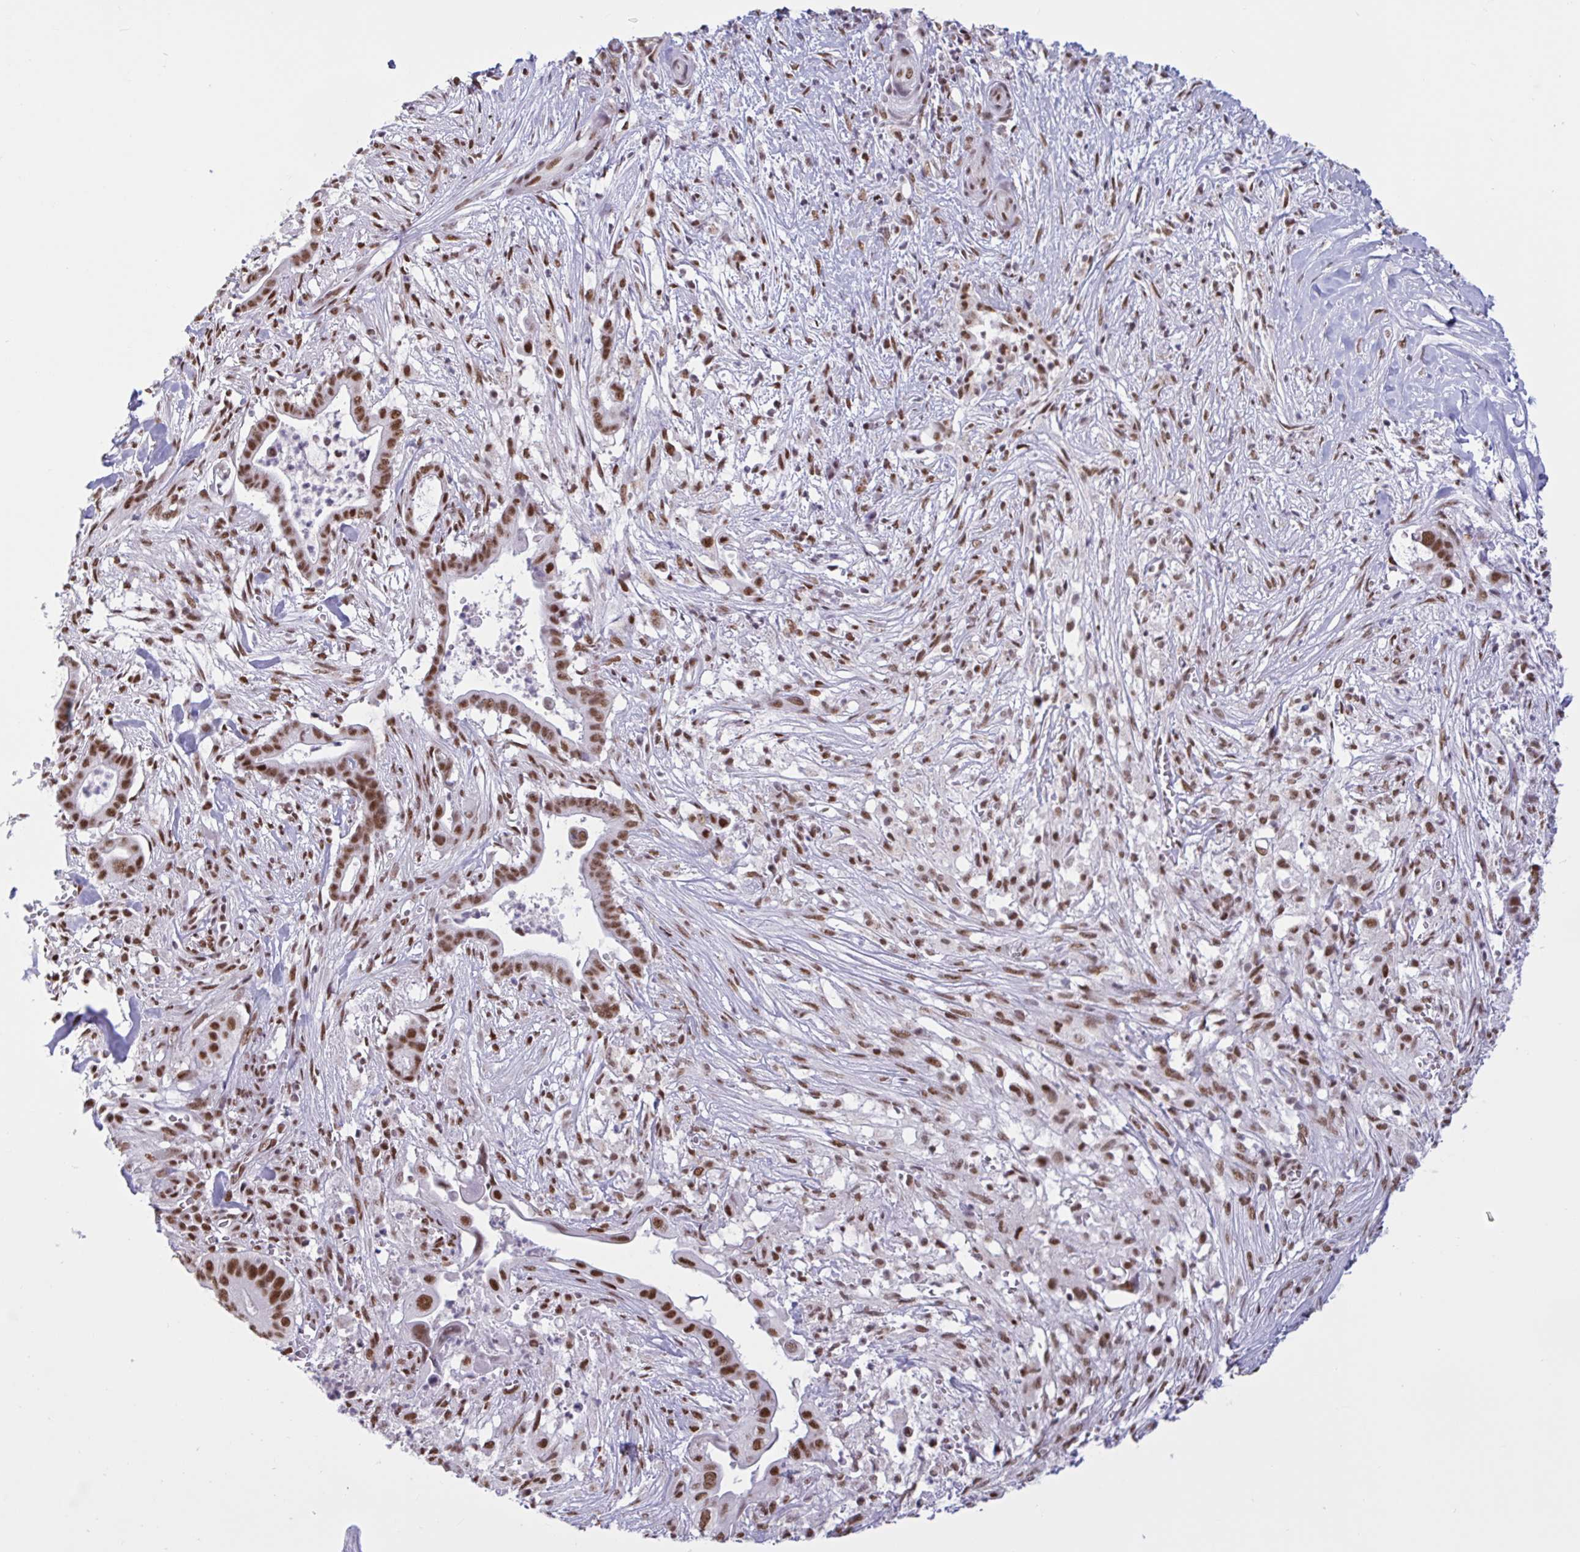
{"staining": {"intensity": "moderate", "quantity": ">75%", "location": "nuclear"}, "tissue": "pancreatic cancer", "cell_type": "Tumor cells", "image_type": "cancer", "snomed": [{"axis": "morphology", "description": "Adenocarcinoma, NOS"}, {"axis": "topography", "description": "Pancreas"}], "caption": "Immunohistochemistry (IHC) image of pancreatic cancer stained for a protein (brown), which exhibits medium levels of moderate nuclear staining in about >75% of tumor cells.", "gene": "CBFA2T2", "patient": {"sex": "male", "age": 61}}